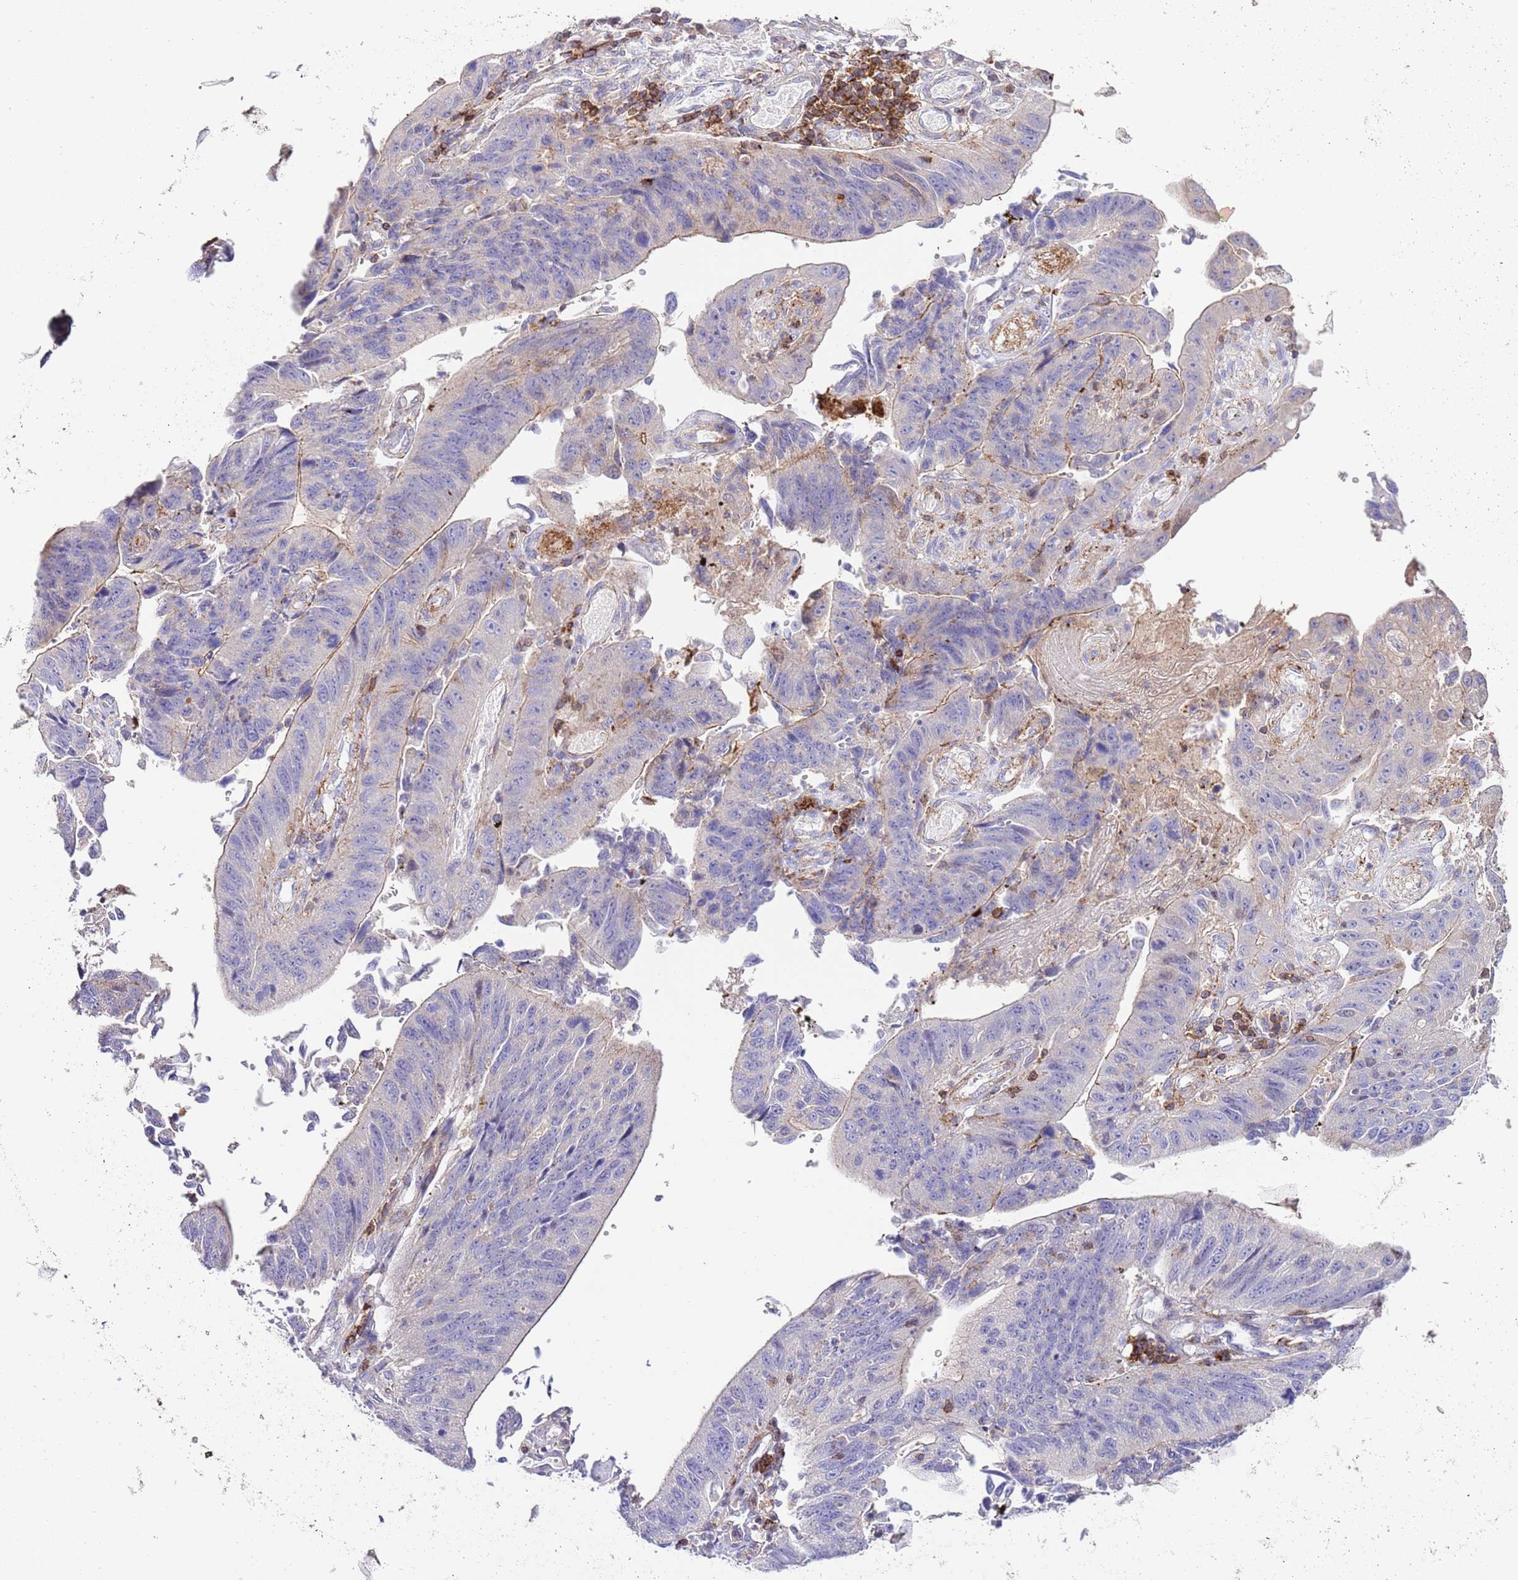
{"staining": {"intensity": "weak", "quantity": "<25%", "location": "cytoplasmic/membranous"}, "tissue": "stomach cancer", "cell_type": "Tumor cells", "image_type": "cancer", "snomed": [{"axis": "morphology", "description": "Adenocarcinoma, NOS"}, {"axis": "topography", "description": "Stomach"}], "caption": "Protein analysis of stomach adenocarcinoma exhibits no significant positivity in tumor cells. Brightfield microscopy of IHC stained with DAB (brown) and hematoxylin (blue), captured at high magnification.", "gene": "ALDH3A1", "patient": {"sex": "male", "age": 59}}